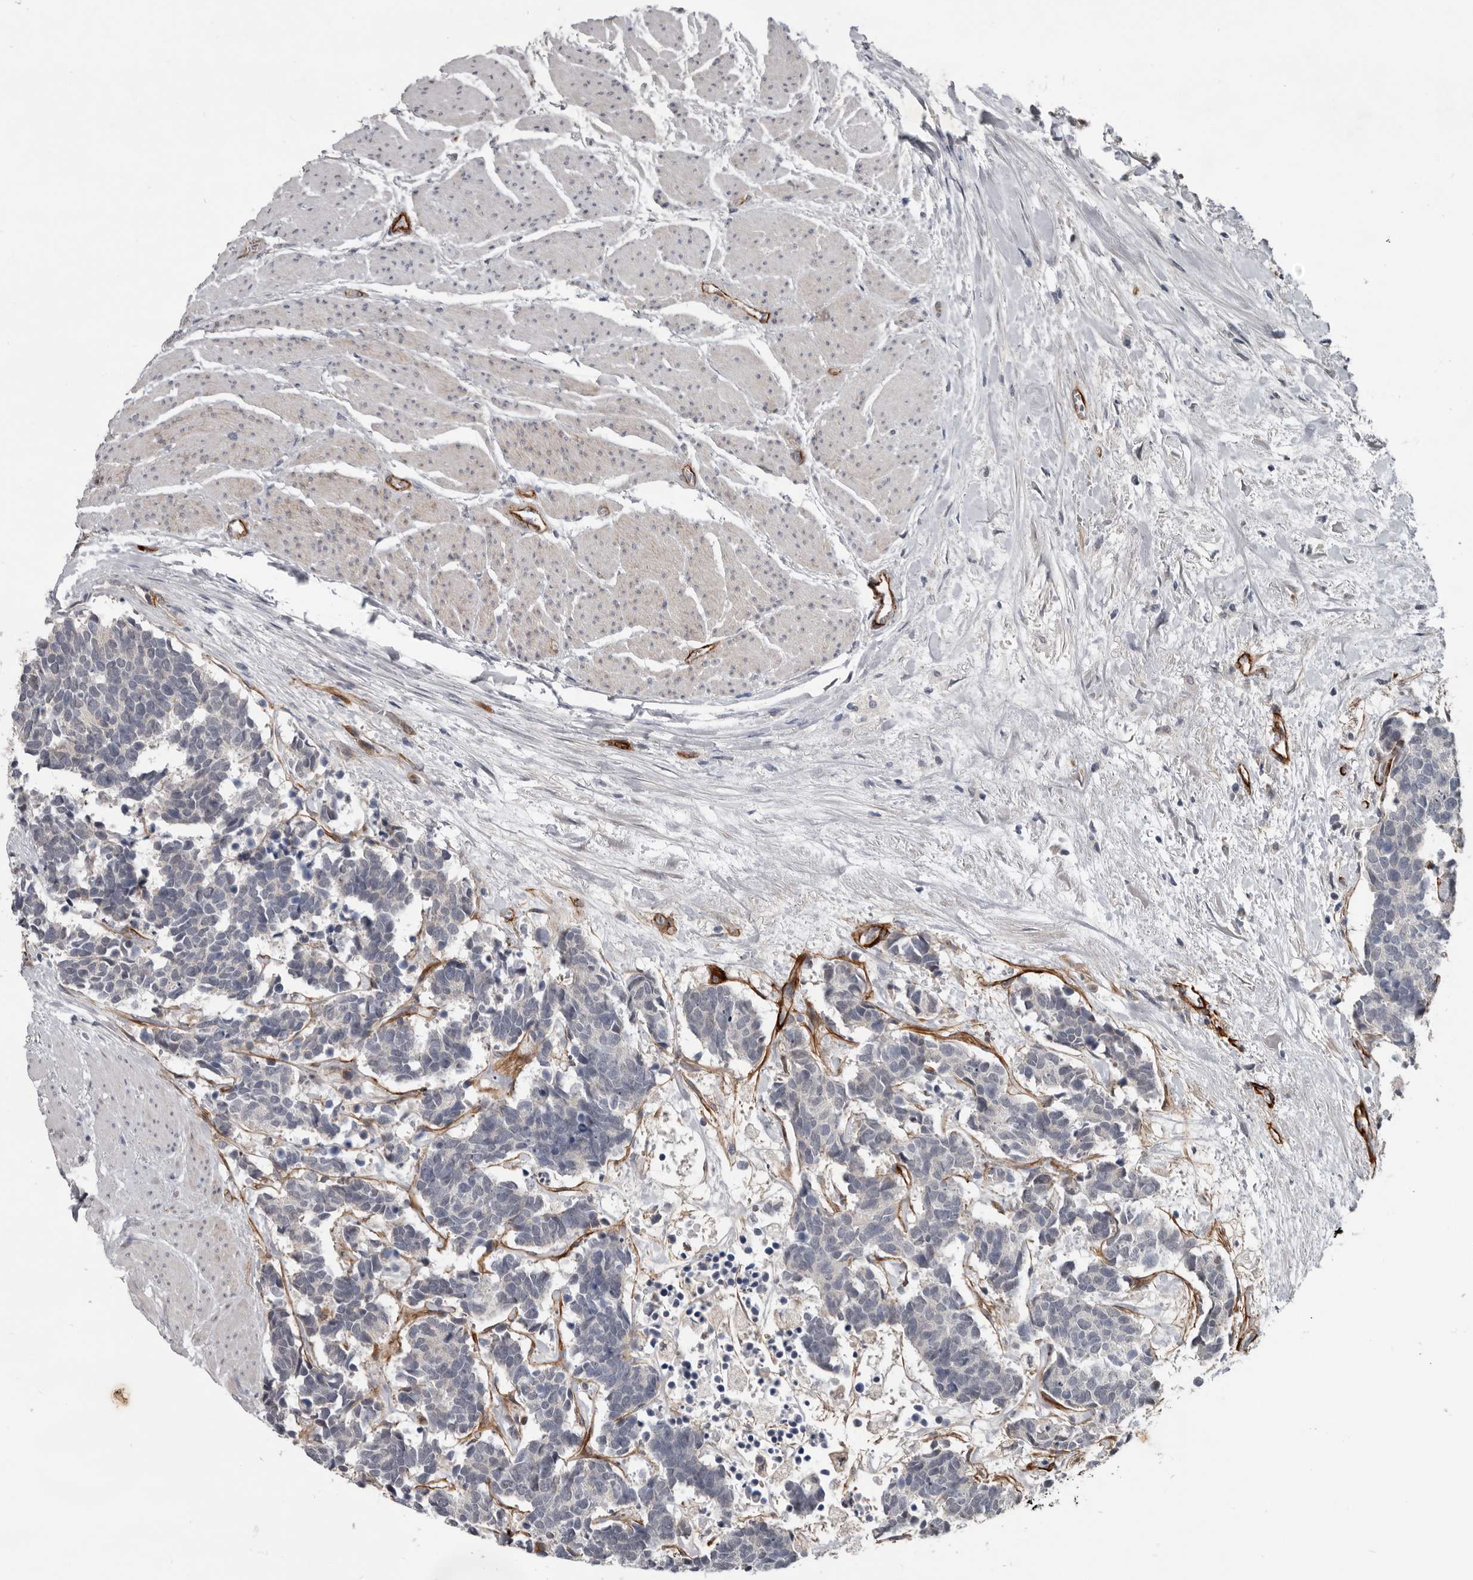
{"staining": {"intensity": "negative", "quantity": "none", "location": "none"}, "tissue": "carcinoid", "cell_type": "Tumor cells", "image_type": "cancer", "snomed": [{"axis": "morphology", "description": "Carcinoma, NOS"}, {"axis": "morphology", "description": "Carcinoid, malignant, NOS"}, {"axis": "topography", "description": "Urinary bladder"}], "caption": "The immunohistochemistry micrograph has no significant positivity in tumor cells of carcinoid tissue.", "gene": "C1orf216", "patient": {"sex": "male", "age": 57}}